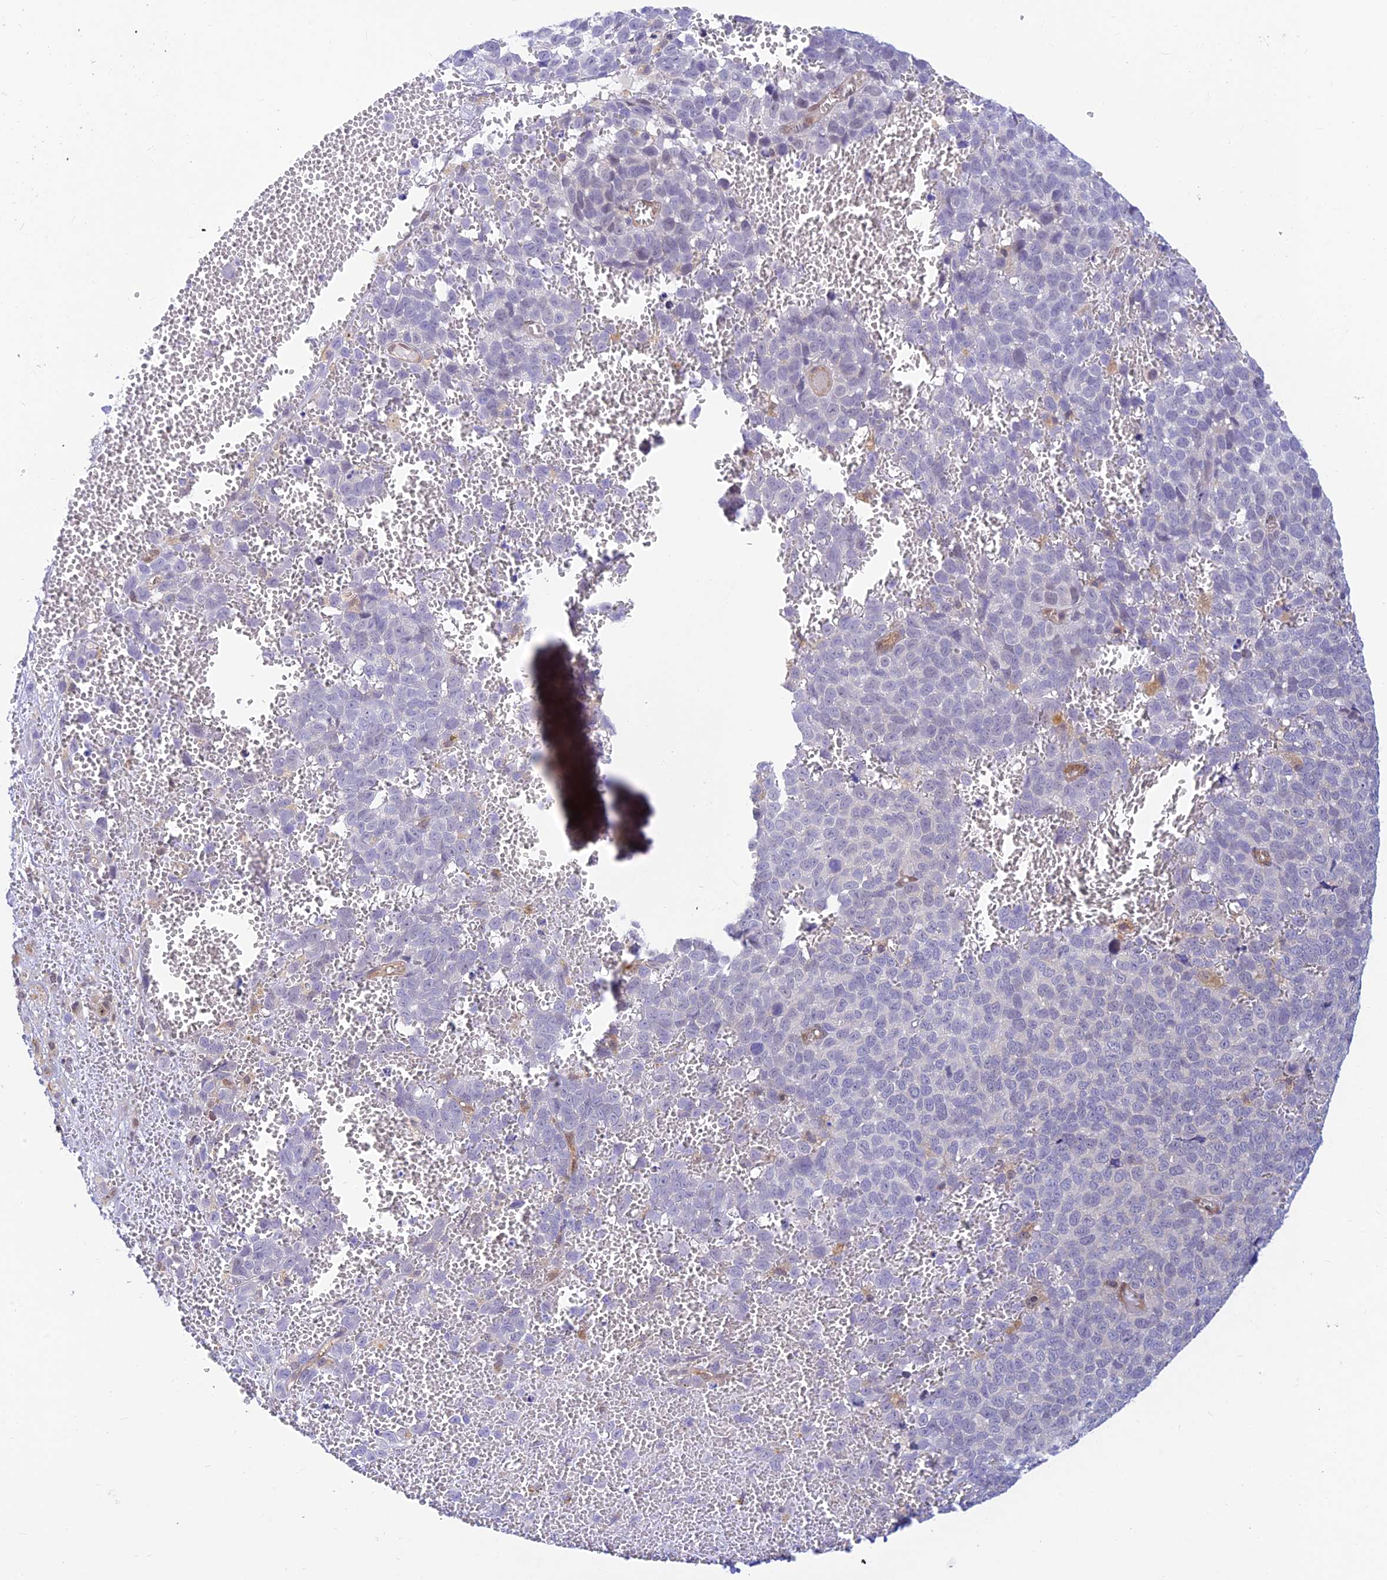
{"staining": {"intensity": "negative", "quantity": "none", "location": "none"}, "tissue": "melanoma", "cell_type": "Tumor cells", "image_type": "cancer", "snomed": [{"axis": "morphology", "description": "Malignant melanoma, NOS"}, {"axis": "topography", "description": "Nose, NOS"}], "caption": "Histopathology image shows no significant protein expression in tumor cells of malignant melanoma.", "gene": "LYSMD2", "patient": {"sex": "female", "age": 48}}